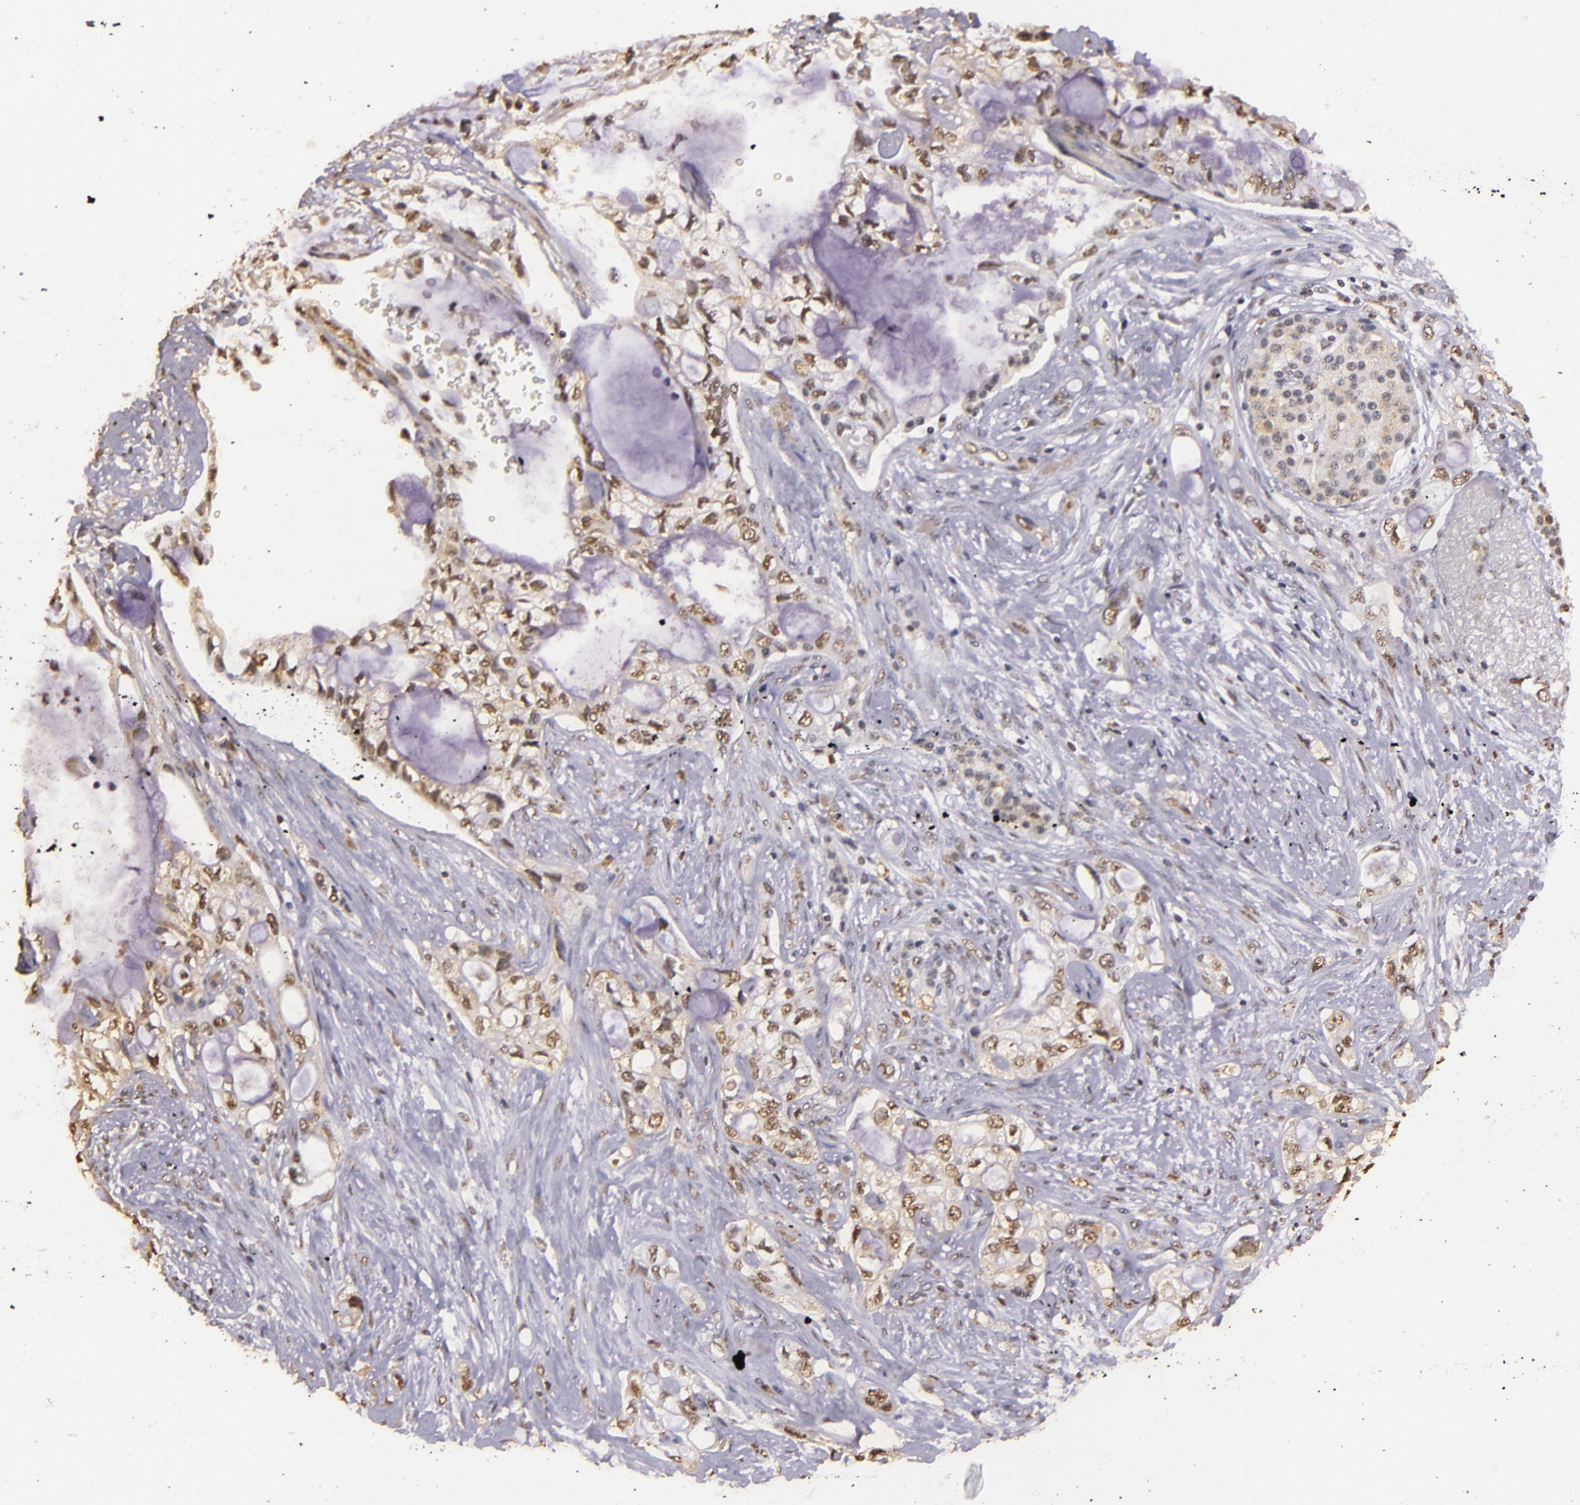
{"staining": {"intensity": "weak", "quantity": ">75%", "location": "nuclear"}, "tissue": "pancreatic cancer", "cell_type": "Tumor cells", "image_type": "cancer", "snomed": [{"axis": "morphology", "description": "Adenocarcinoma, NOS"}, {"axis": "topography", "description": "Pancreas"}], "caption": "There is low levels of weak nuclear staining in tumor cells of pancreatic cancer, as demonstrated by immunohistochemical staining (brown color).", "gene": "CBX3", "patient": {"sex": "female", "age": 70}}